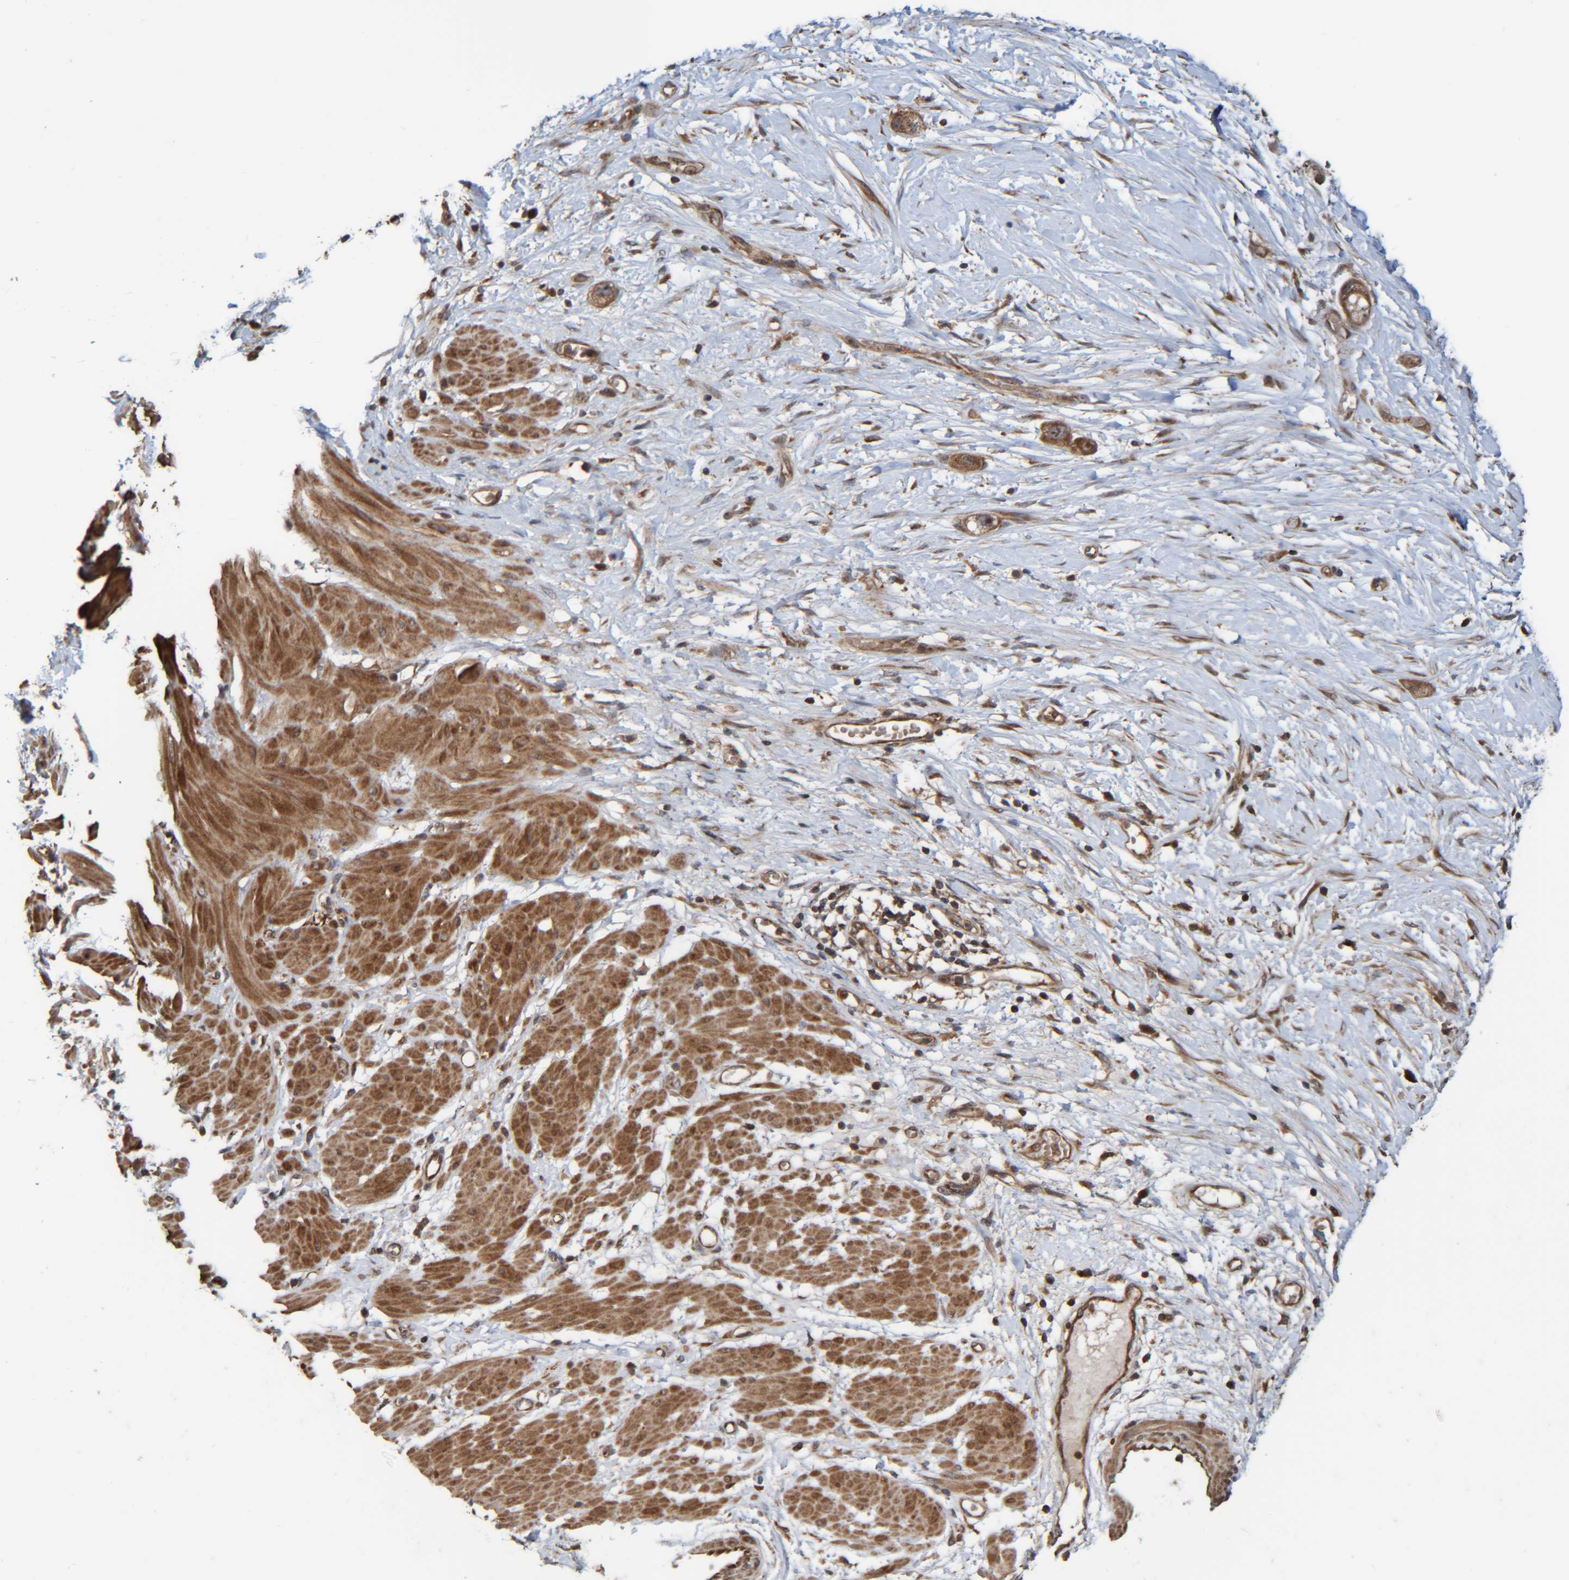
{"staining": {"intensity": "moderate", "quantity": ">75%", "location": "cytoplasmic/membranous"}, "tissue": "stomach cancer", "cell_type": "Tumor cells", "image_type": "cancer", "snomed": [{"axis": "morphology", "description": "Adenocarcinoma, NOS"}, {"axis": "topography", "description": "Stomach"}, {"axis": "topography", "description": "Stomach, lower"}], "caption": "Stomach cancer stained with a protein marker exhibits moderate staining in tumor cells.", "gene": "CCDC57", "patient": {"sex": "female", "age": 48}}